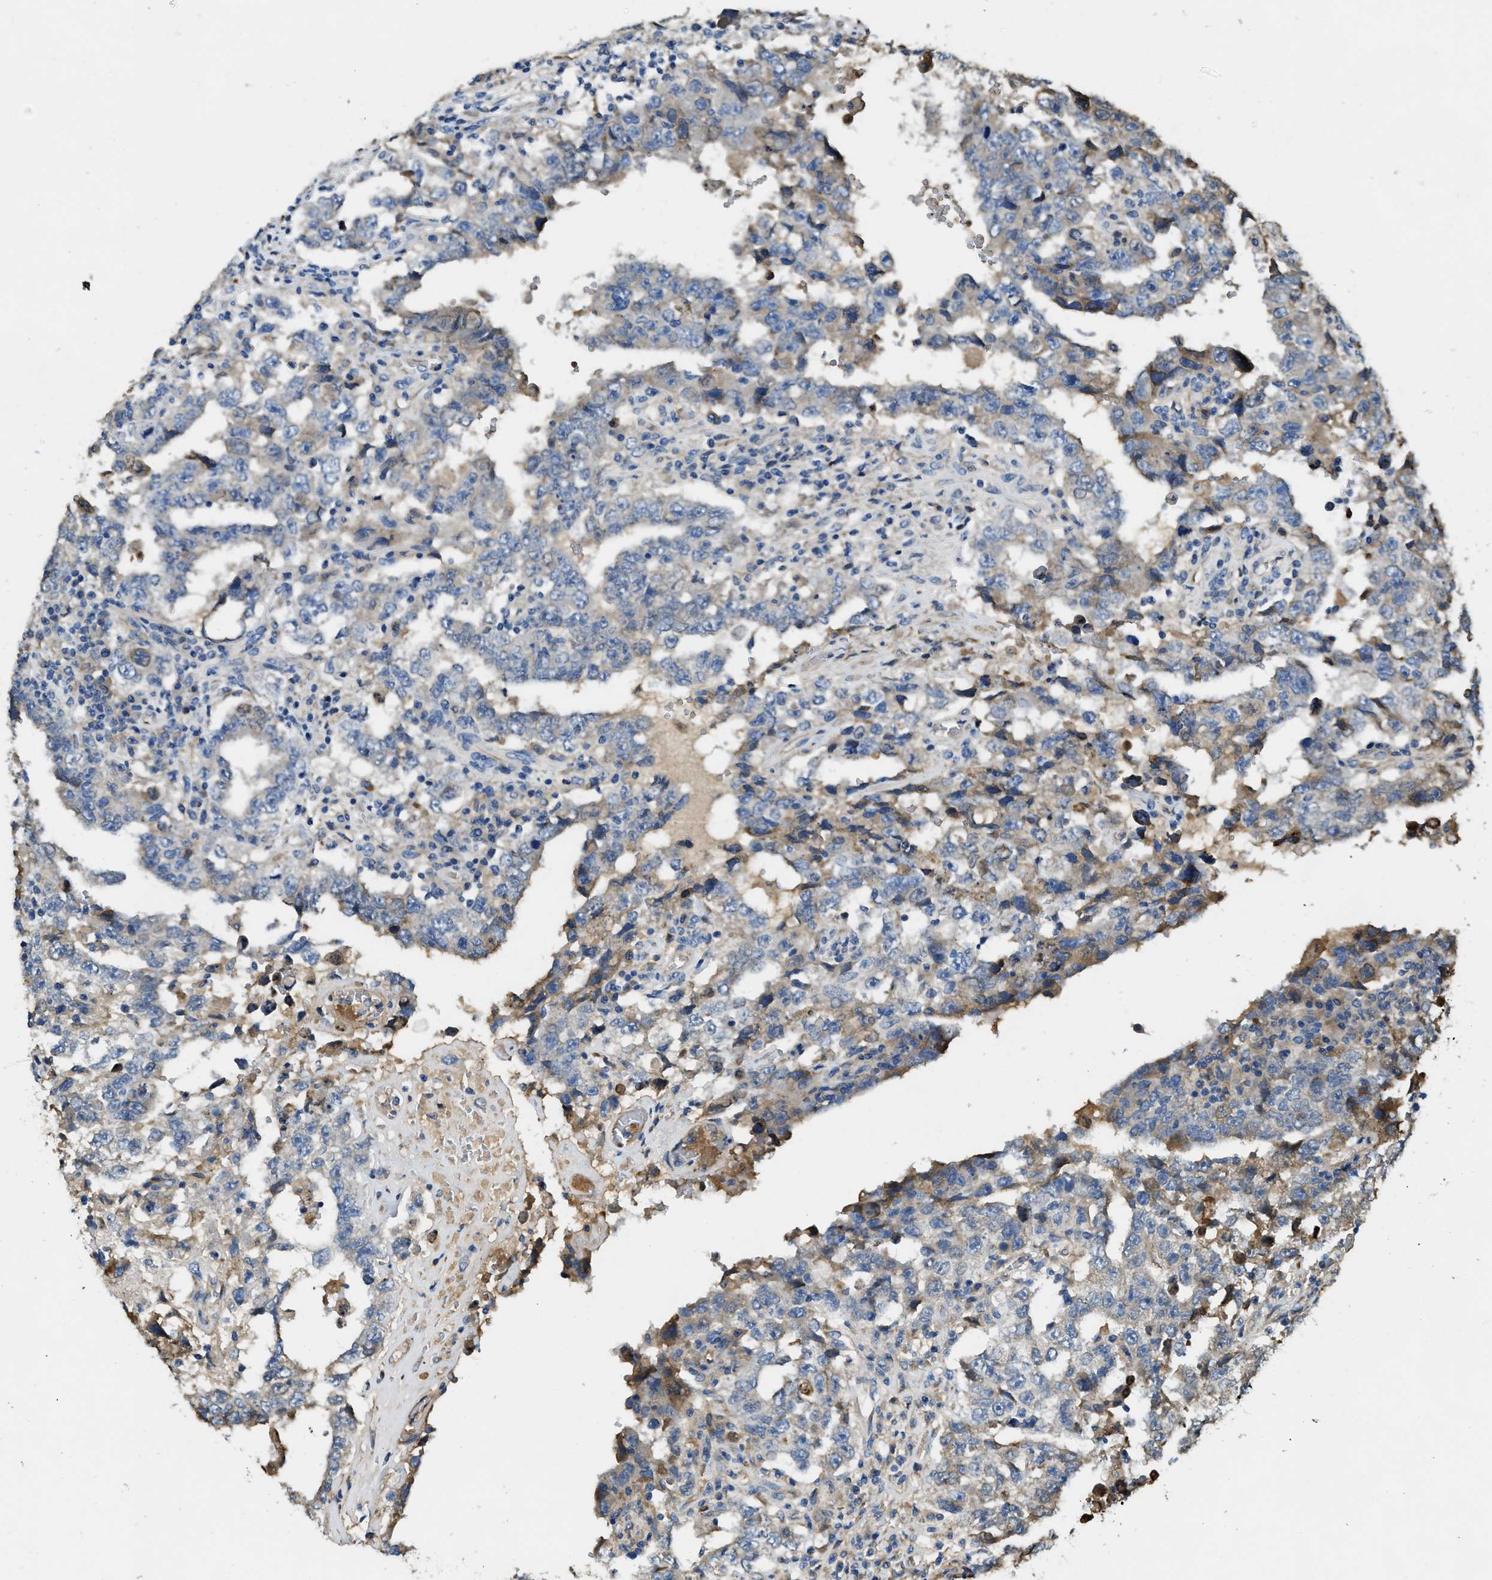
{"staining": {"intensity": "moderate", "quantity": "<25%", "location": "cytoplasmic/membranous"}, "tissue": "testis cancer", "cell_type": "Tumor cells", "image_type": "cancer", "snomed": [{"axis": "morphology", "description": "Carcinoma, Embryonal, NOS"}, {"axis": "topography", "description": "Testis"}], "caption": "Testis cancer (embryonal carcinoma) was stained to show a protein in brown. There is low levels of moderate cytoplasmic/membranous positivity in about <25% of tumor cells.", "gene": "RIPK2", "patient": {"sex": "male", "age": 26}}